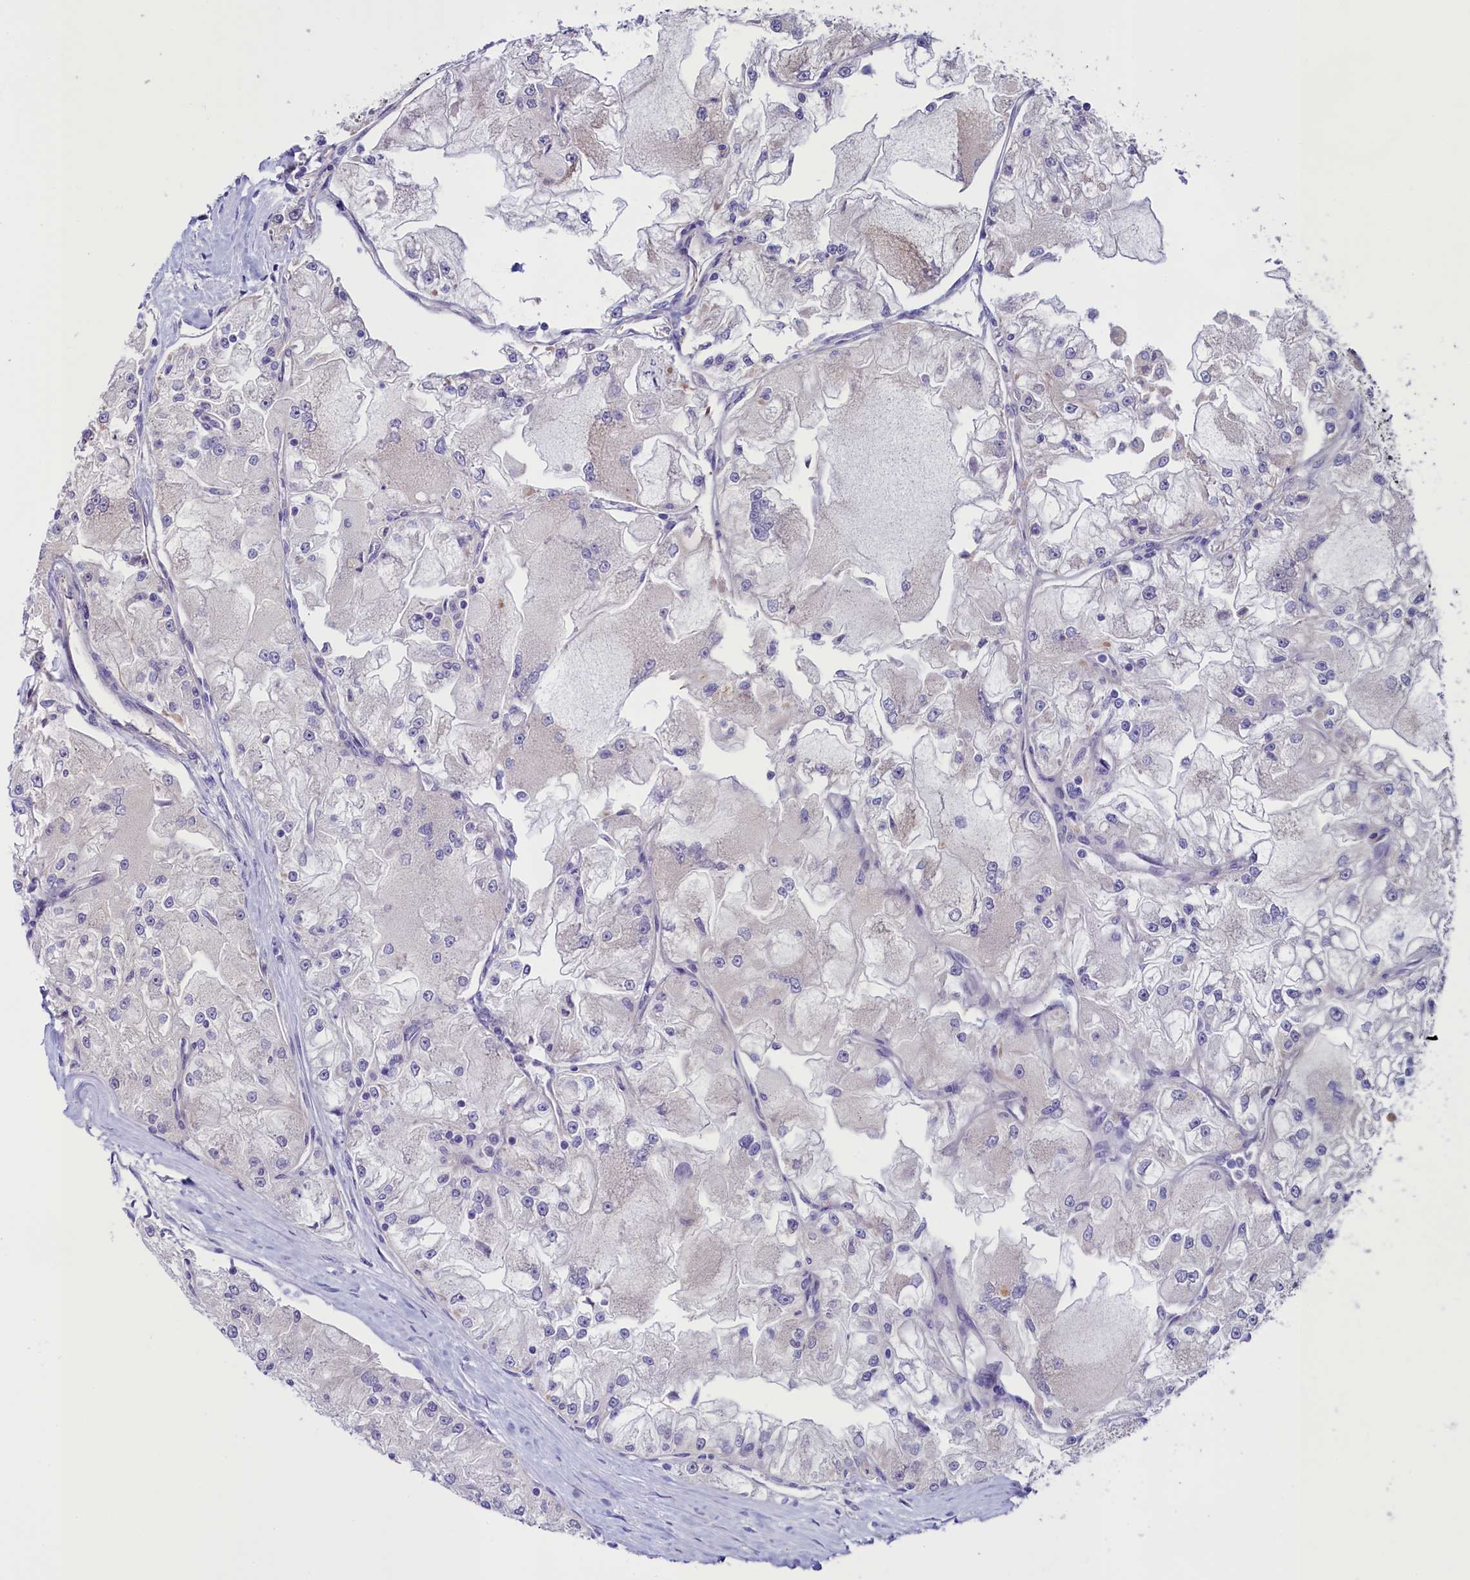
{"staining": {"intensity": "negative", "quantity": "none", "location": "none"}, "tissue": "renal cancer", "cell_type": "Tumor cells", "image_type": "cancer", "snomed": [{"axis": "morphology", "description": "Adenocarcinoma, NOS"}, {"axis": "topography", "description": "Kidney"}], "caption": "Micrograph shows no protein staining in tumor cells of renal cancer (adenocarcinoma) tissue. Brightfield microscopy of IHC stained with DAB (brown) and hematoxylin (blue), captured at high magnification.", "gene": "PDILT", "patient": {"sex": "female", "age": 72}}